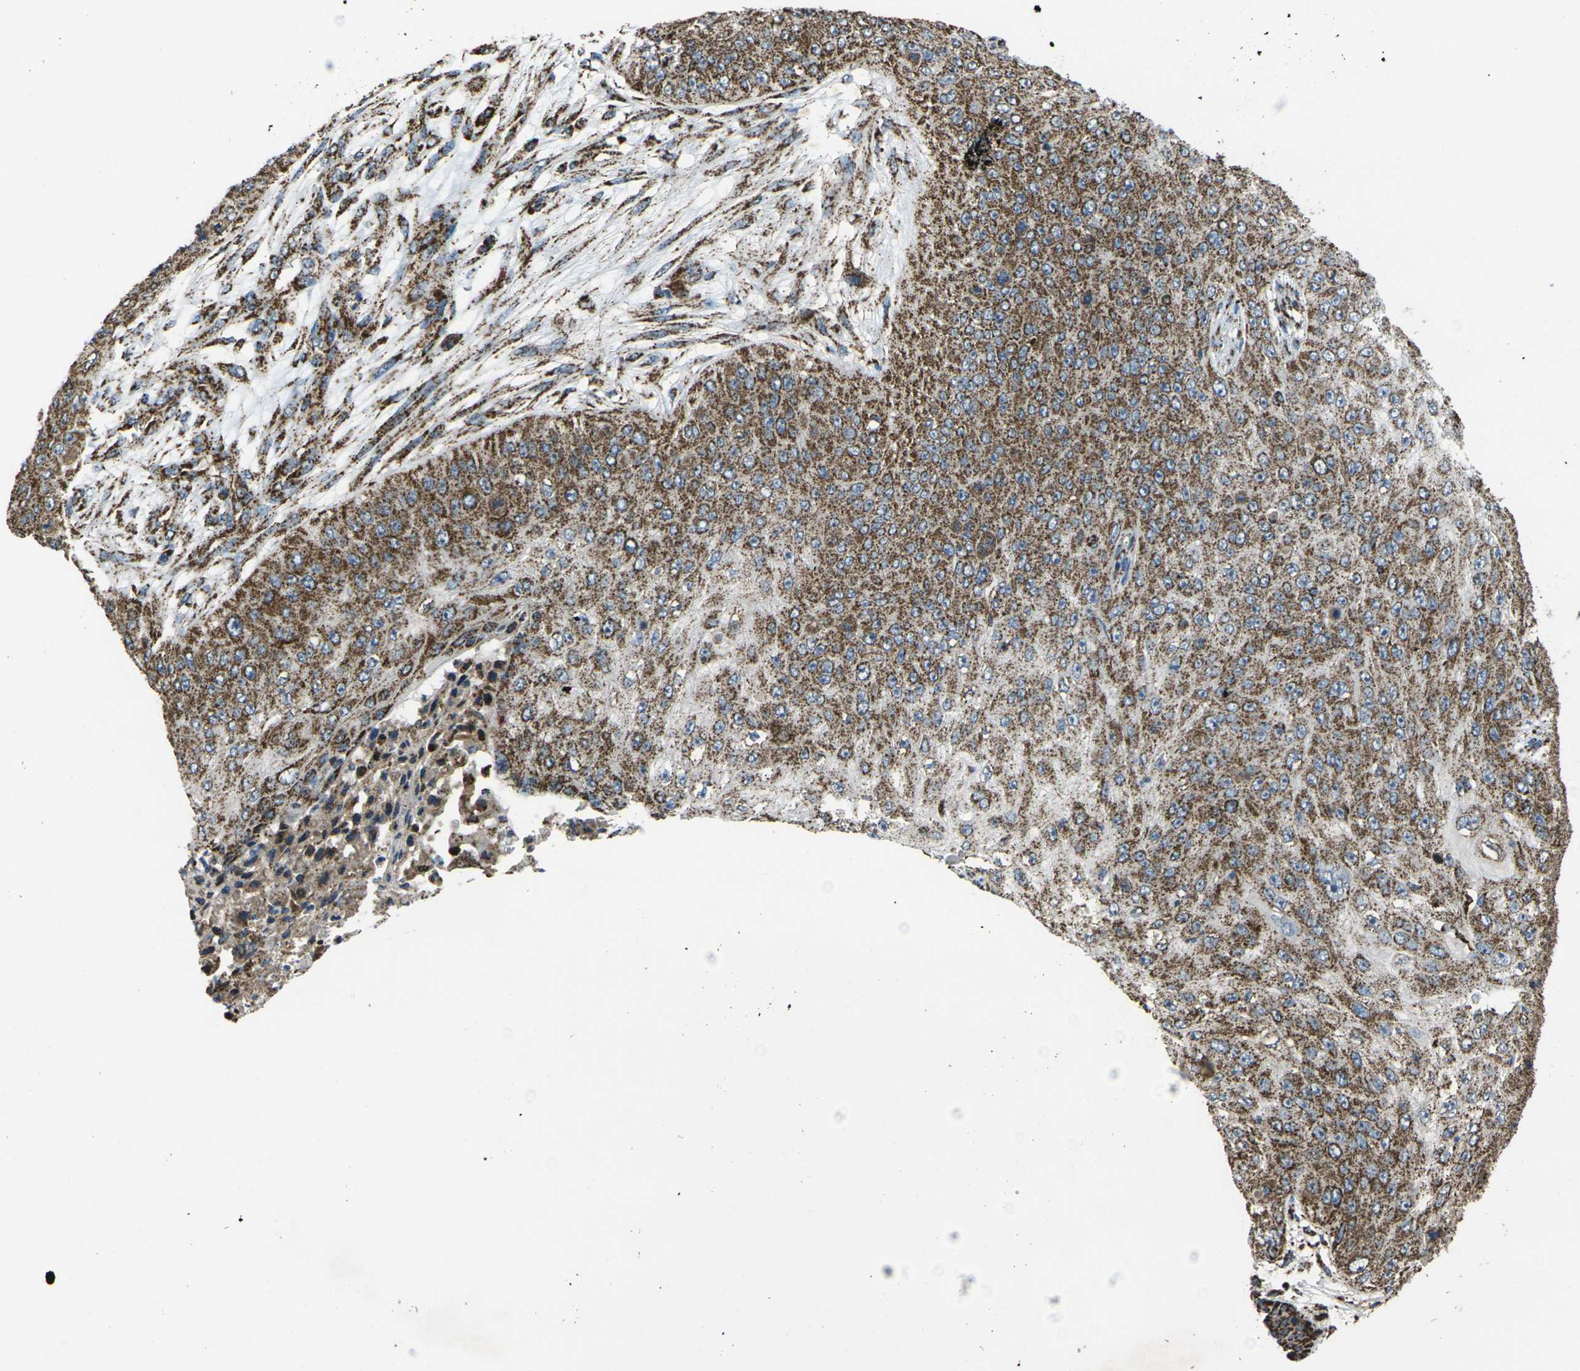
{"staining": {"intensity": "moderate", "quantity": ">75%", "location": "cytoplasmic/membranous"}, "tissue": "skin cancer", "cell_type": "Tumor cells", "image_type": "cancer", "snomed": [{"axis": "morphology", "description": "Squamous cell carcinoma, NOS"}, {"axis": "topography", "description": "Skin"}], "caption": "A micrograph showing moderate cytoplasmic/membranous staining in about >75% of tumor cells in skin squamous cell carcinoma, as visualized by brown immunohistochemical staining.", "gene": "KLHL5", "patient": {"sex": "female", "age": 80}}